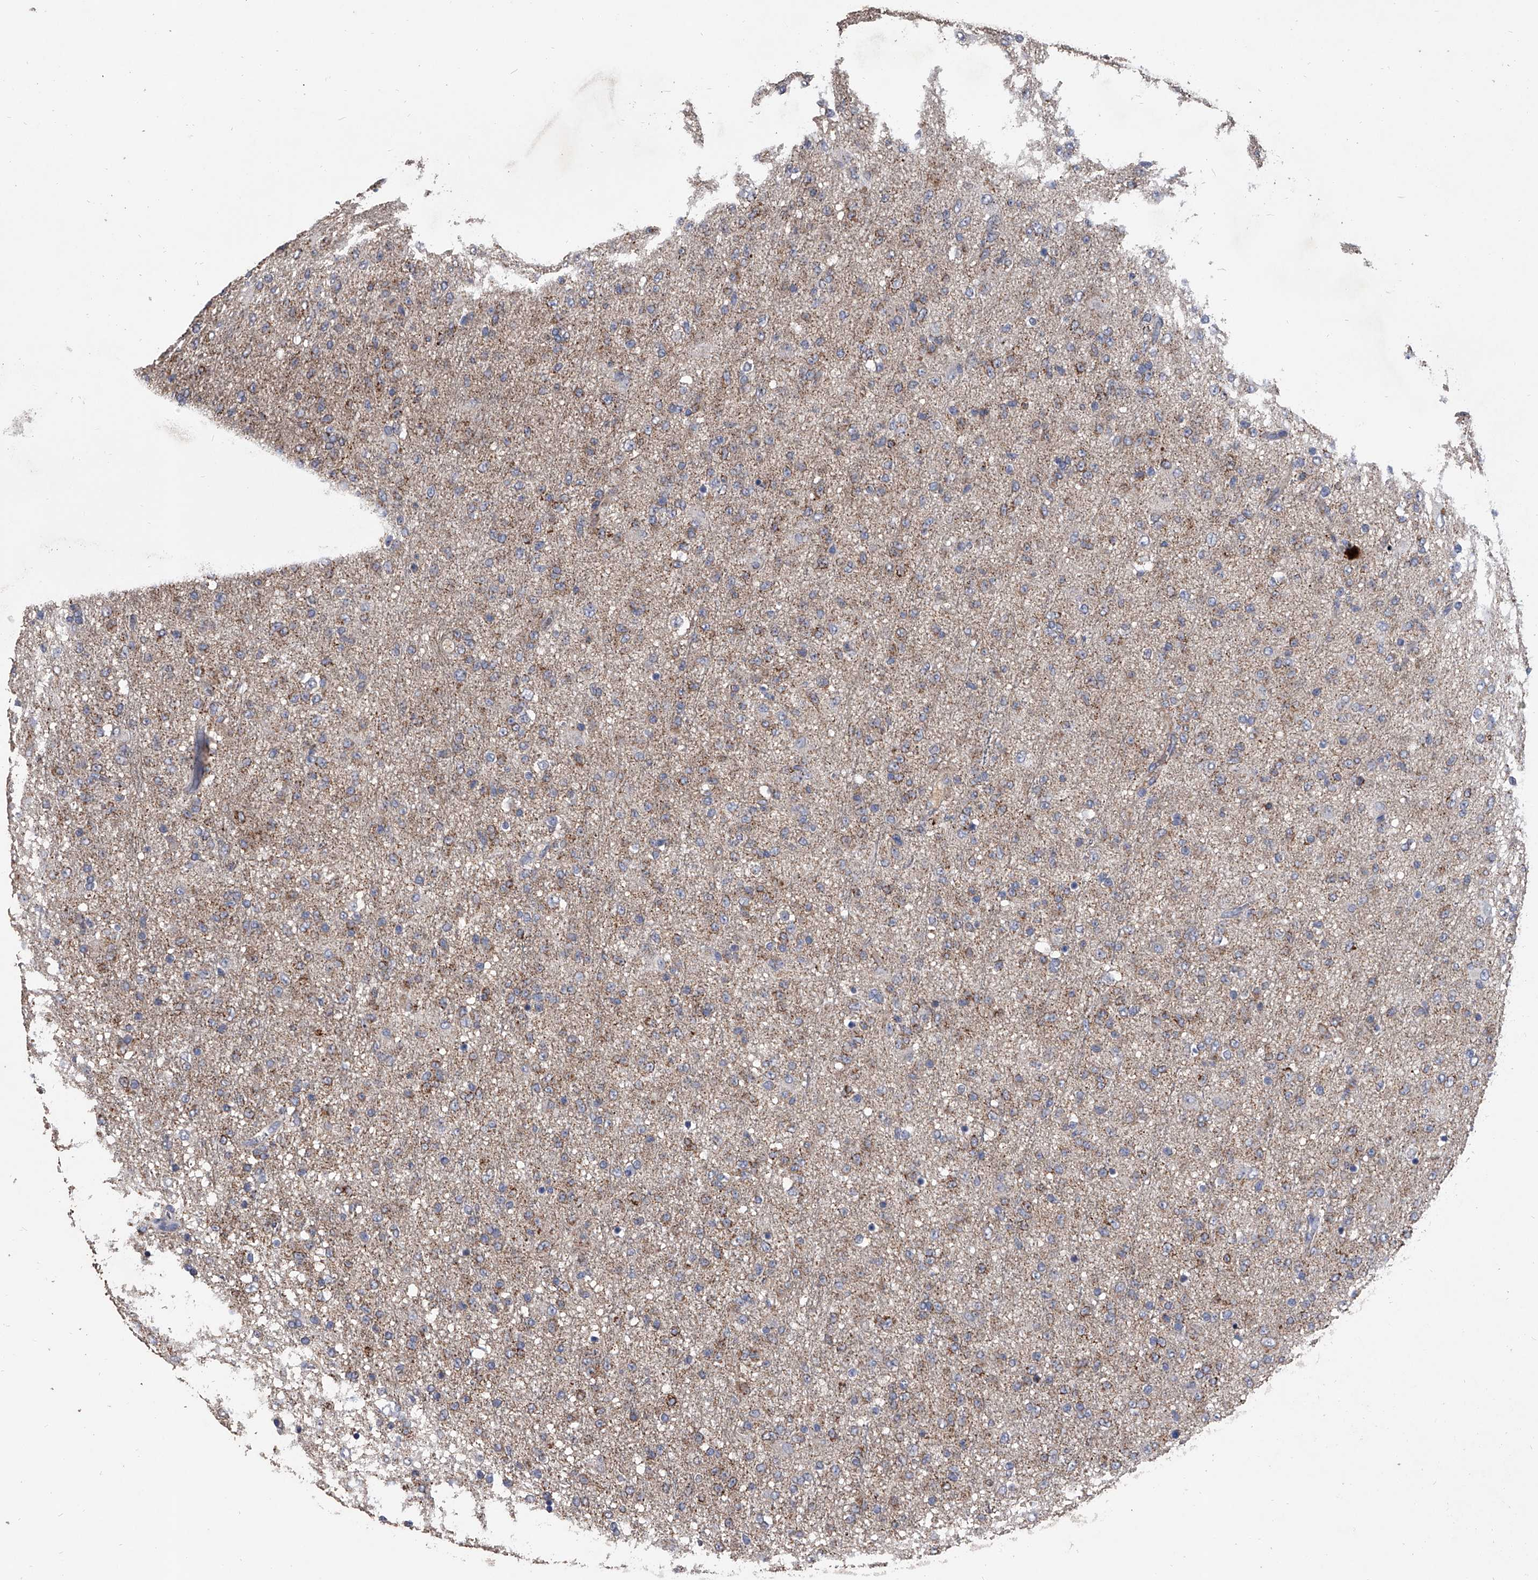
{"staining": {"intensity": "weak", "quantity": ">75%", "location": "cytoplasmic/membranous"}, "tissue": "glioma", "cell_type": "Tumor cells", "image_type": "cancer", "snomed": [{"axis": "morphology", "description": "Glioma, malignant, Low grade"}, {"axis": "topography", "description": "Brain"}], "caption": "The micrograph shows a brown stain indicating the presence of a protein in the cytoplasmic/membranous of tumor cells in malignant low-grade glioma.", "gene": "NRP1", "patient": {"sex": "male", "age": 65}}